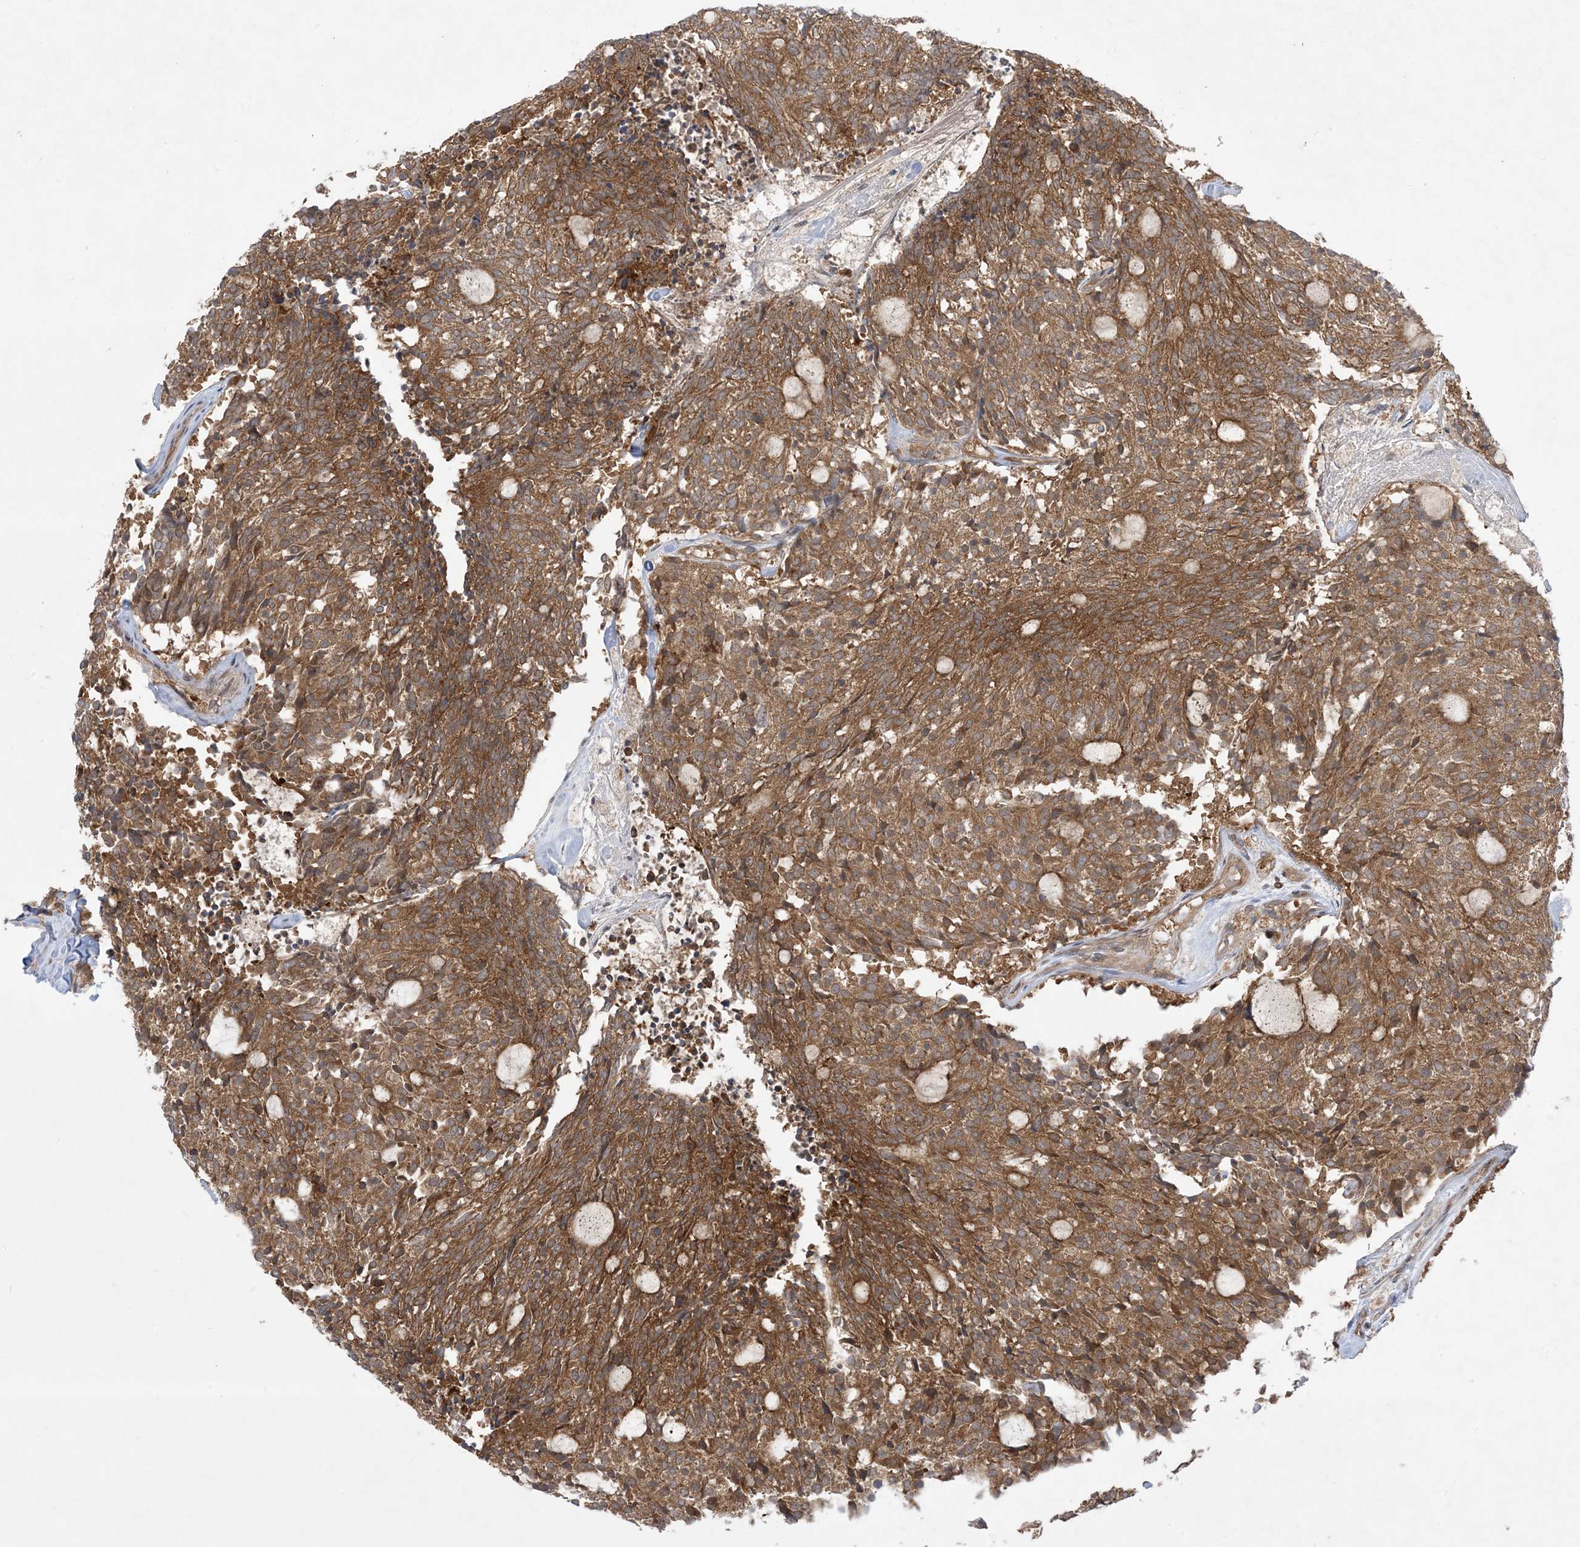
{"staining": {"intensity": "strong", "quantity": ">75%", "location": "cytoplasmic/membranous"}, "tissue": "carcinoid", "cell_type": "Tumor cells", "image_type": "cancer", "snomed": [{"axis": "morphology", "description": "Carcinoid, malignant, NOS"}, {"axis": "topography", "description": "Pancreas"}], "caption": "An image of human carcinoid stained for a protein reveals strong cytoplasmic/membranous brown staining in tumor cells. (brown staining indicates protein expression, while blue staining denotes nuclei).", "gene": "SOGA3", "patient": {"sex": "female", "age": 54}}